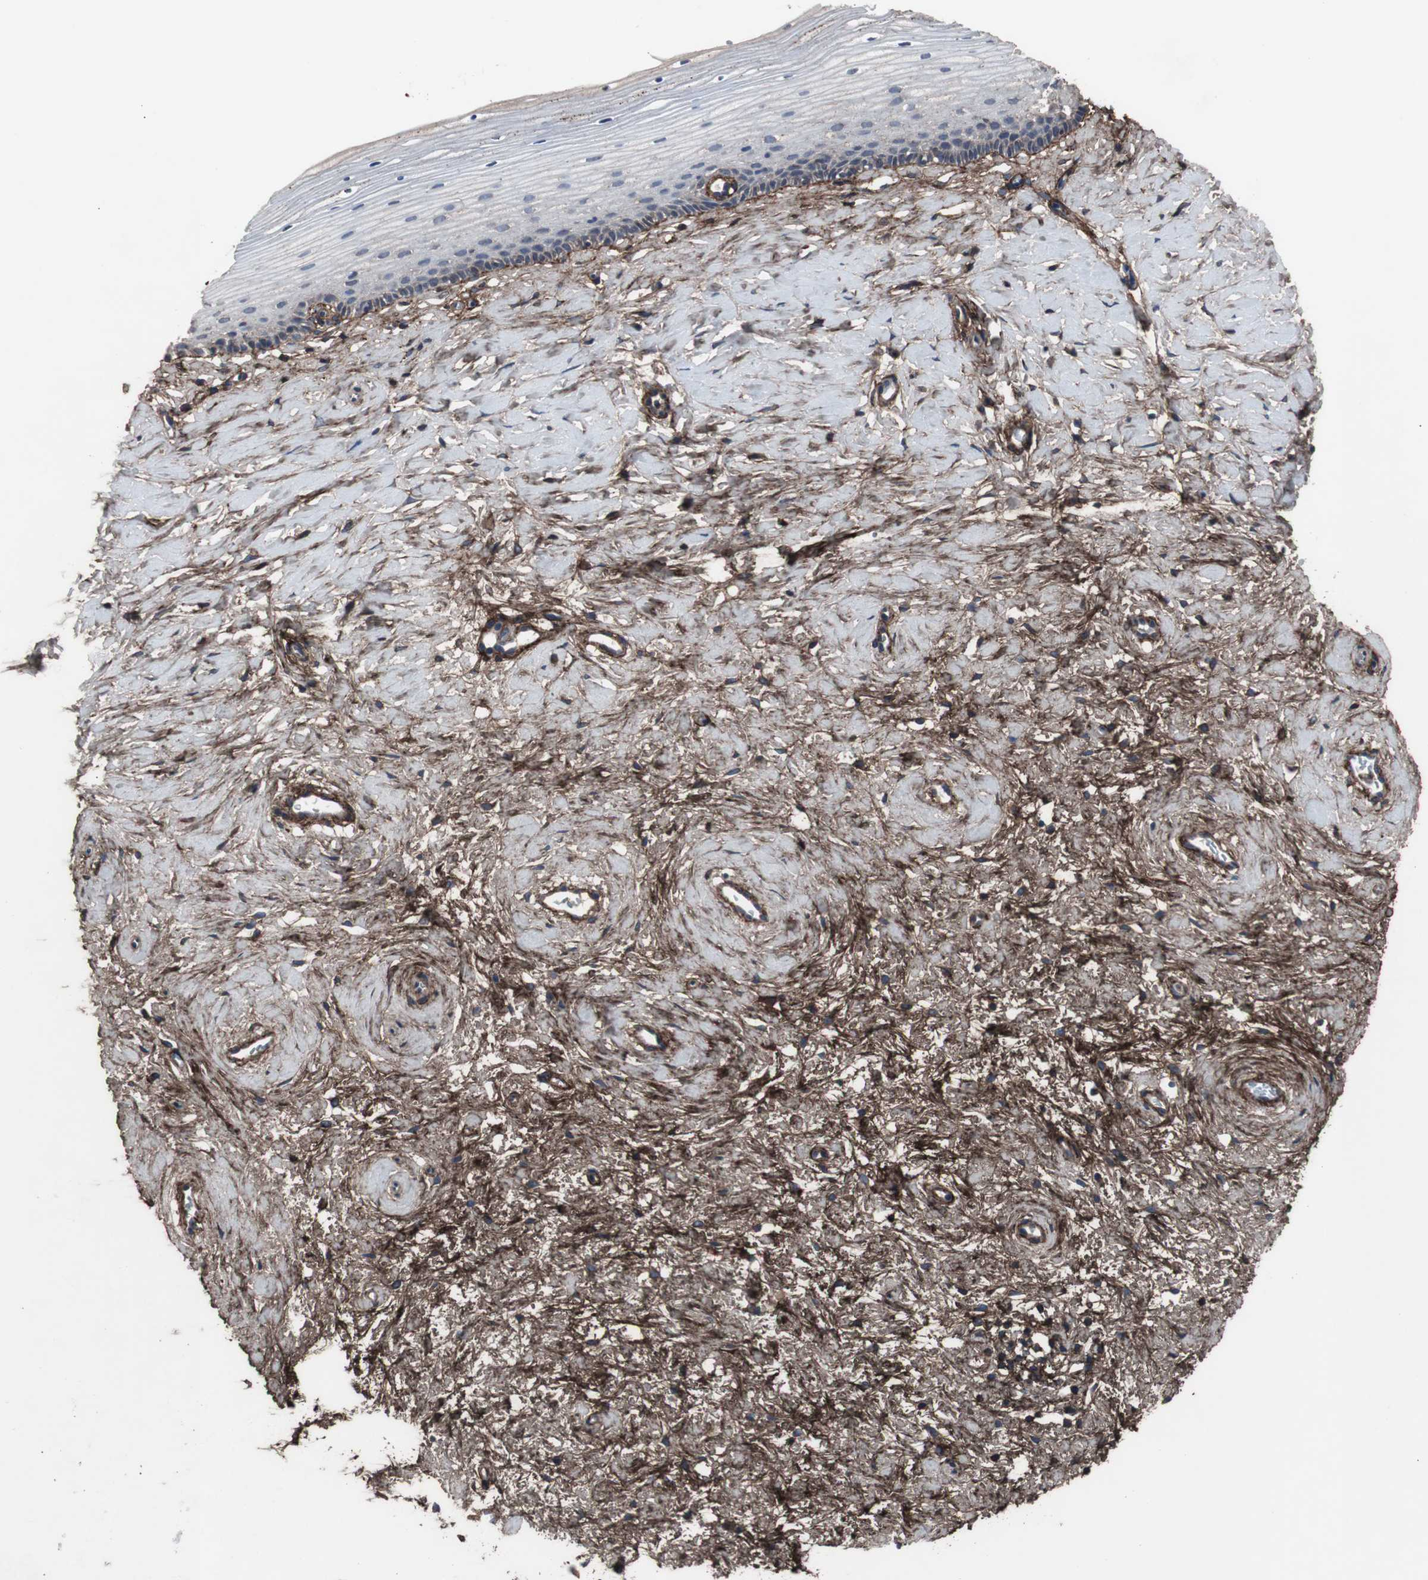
{"staining": {"intensity": "negative", "quantity": "none", "location": "none"}, "tissue": "cervix", "cell_type": "Glandular cells", "image_type": "normal", "snomed": [{"axis": "morphology", "description": "Normal tissue, NOS"}, {"axis": "topography", "description": "Cervix"}], "caption": "This is an immunohistochemistry (IHC) micrograph of benign human cervix. There is no expression in glandular cells.", "gene": "COL6A2", "patient": {"sex": "female", "age": 39}}